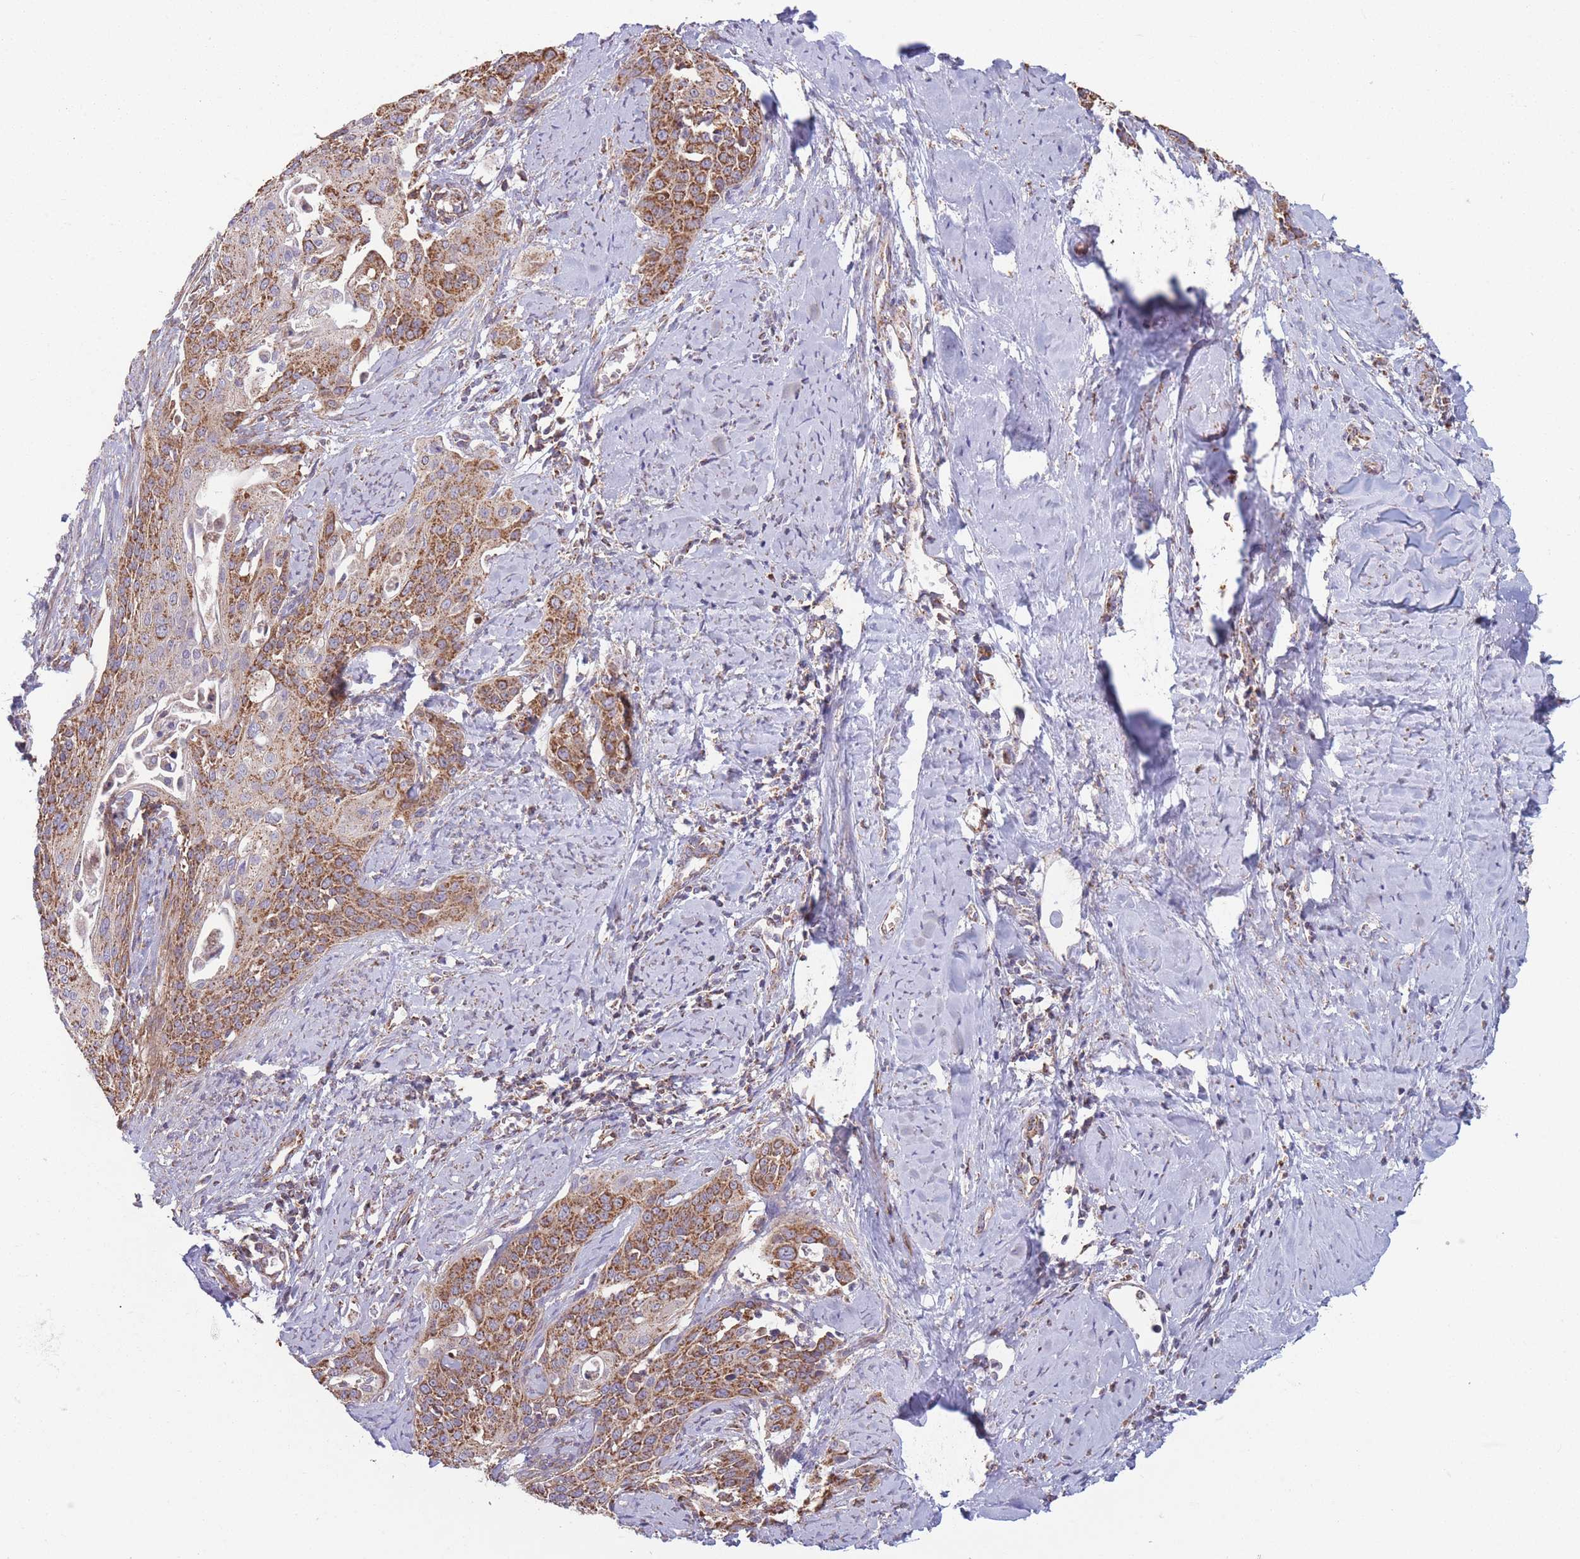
{"staining": {"intensity": "moderate", "quantity": ">75%", "location": "cytoplasmic/membranous"}, "tissue": "cervical cancer", "cell_type": "Tumor cells", "image_type": "cancer", "snomed": [{"axis": "morphology", "description": "Squamous cell carcinoma, NOS"}, {"axis": "topography", "description": "Cervix"}], "caption": "Cervical squamous cell carcinoma stained for a protein (brown) exhibits moderate cytoplasmic/membranous positive positivity in about >75% of tumor cells.", "gene": "KIF16B", "patient": {"sex": "female", "age": 44}}